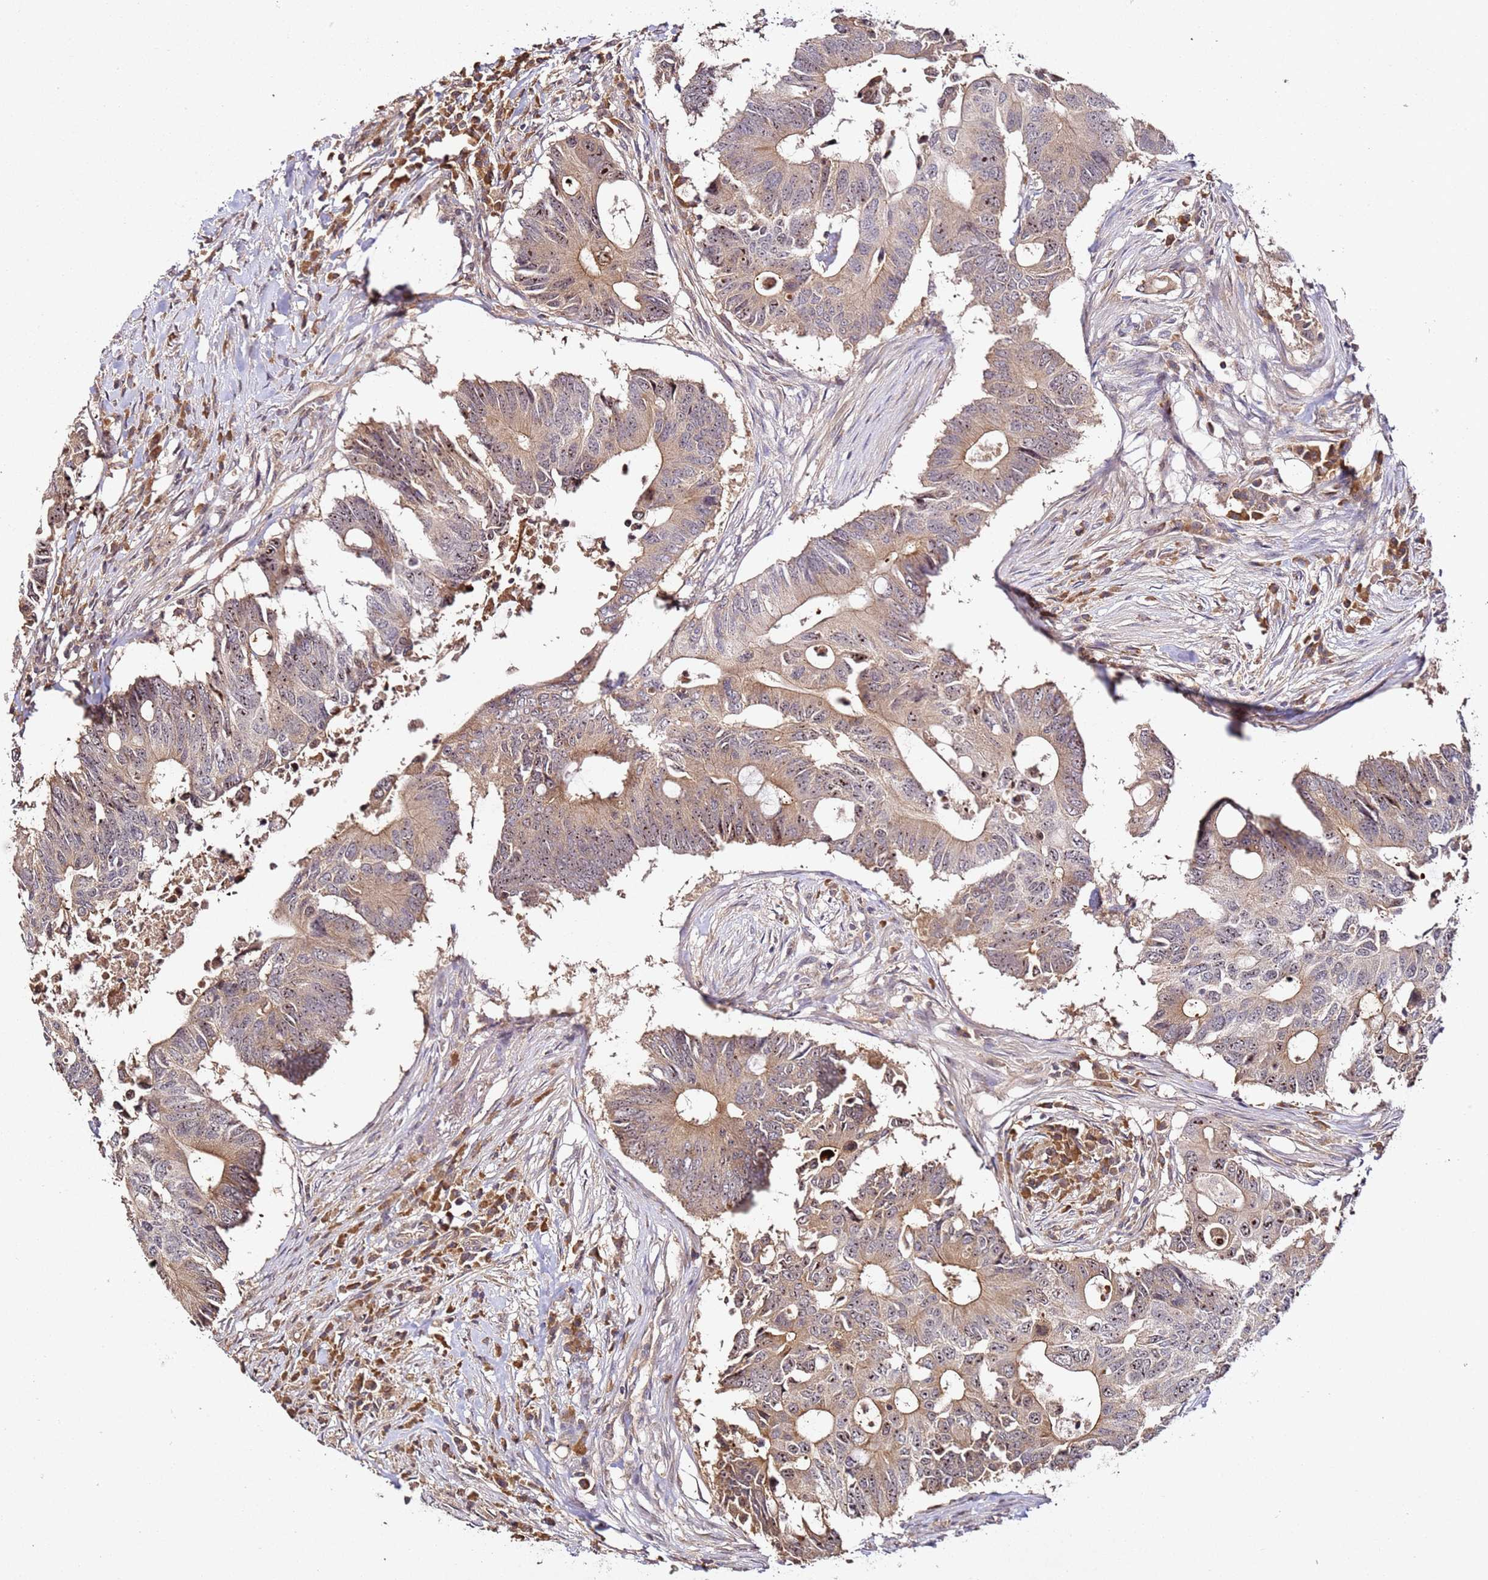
{"staining": {"intensity": "moderate", "quantity": ">75%", "location": "cytoplasmic/membranous,nuclear"}, "tissue": "colorectal cancer", "cell_type": "Tumor cells", "image_type": "cancer", "snomed": [{"axis": "morphology", "description": "Adenocarcinoma, NOS"}, {"axis": "topography", "description": "Colon"}], "caption": "Colorectal cancer (adenocarcinoma) stained with DAB IHC exhibits medium levels of moderate cytoplasmic/membranous and nuclear staining in approximately >75% of tumor cells. The protein is stained brown, and the nuclei are stained in blue (DAB (3,3'-diaminobenzidine) IHC with brightfield microscopy, high magnification).", "gene": "DDX27", "patient": {"sex": "male", "age": 71}}